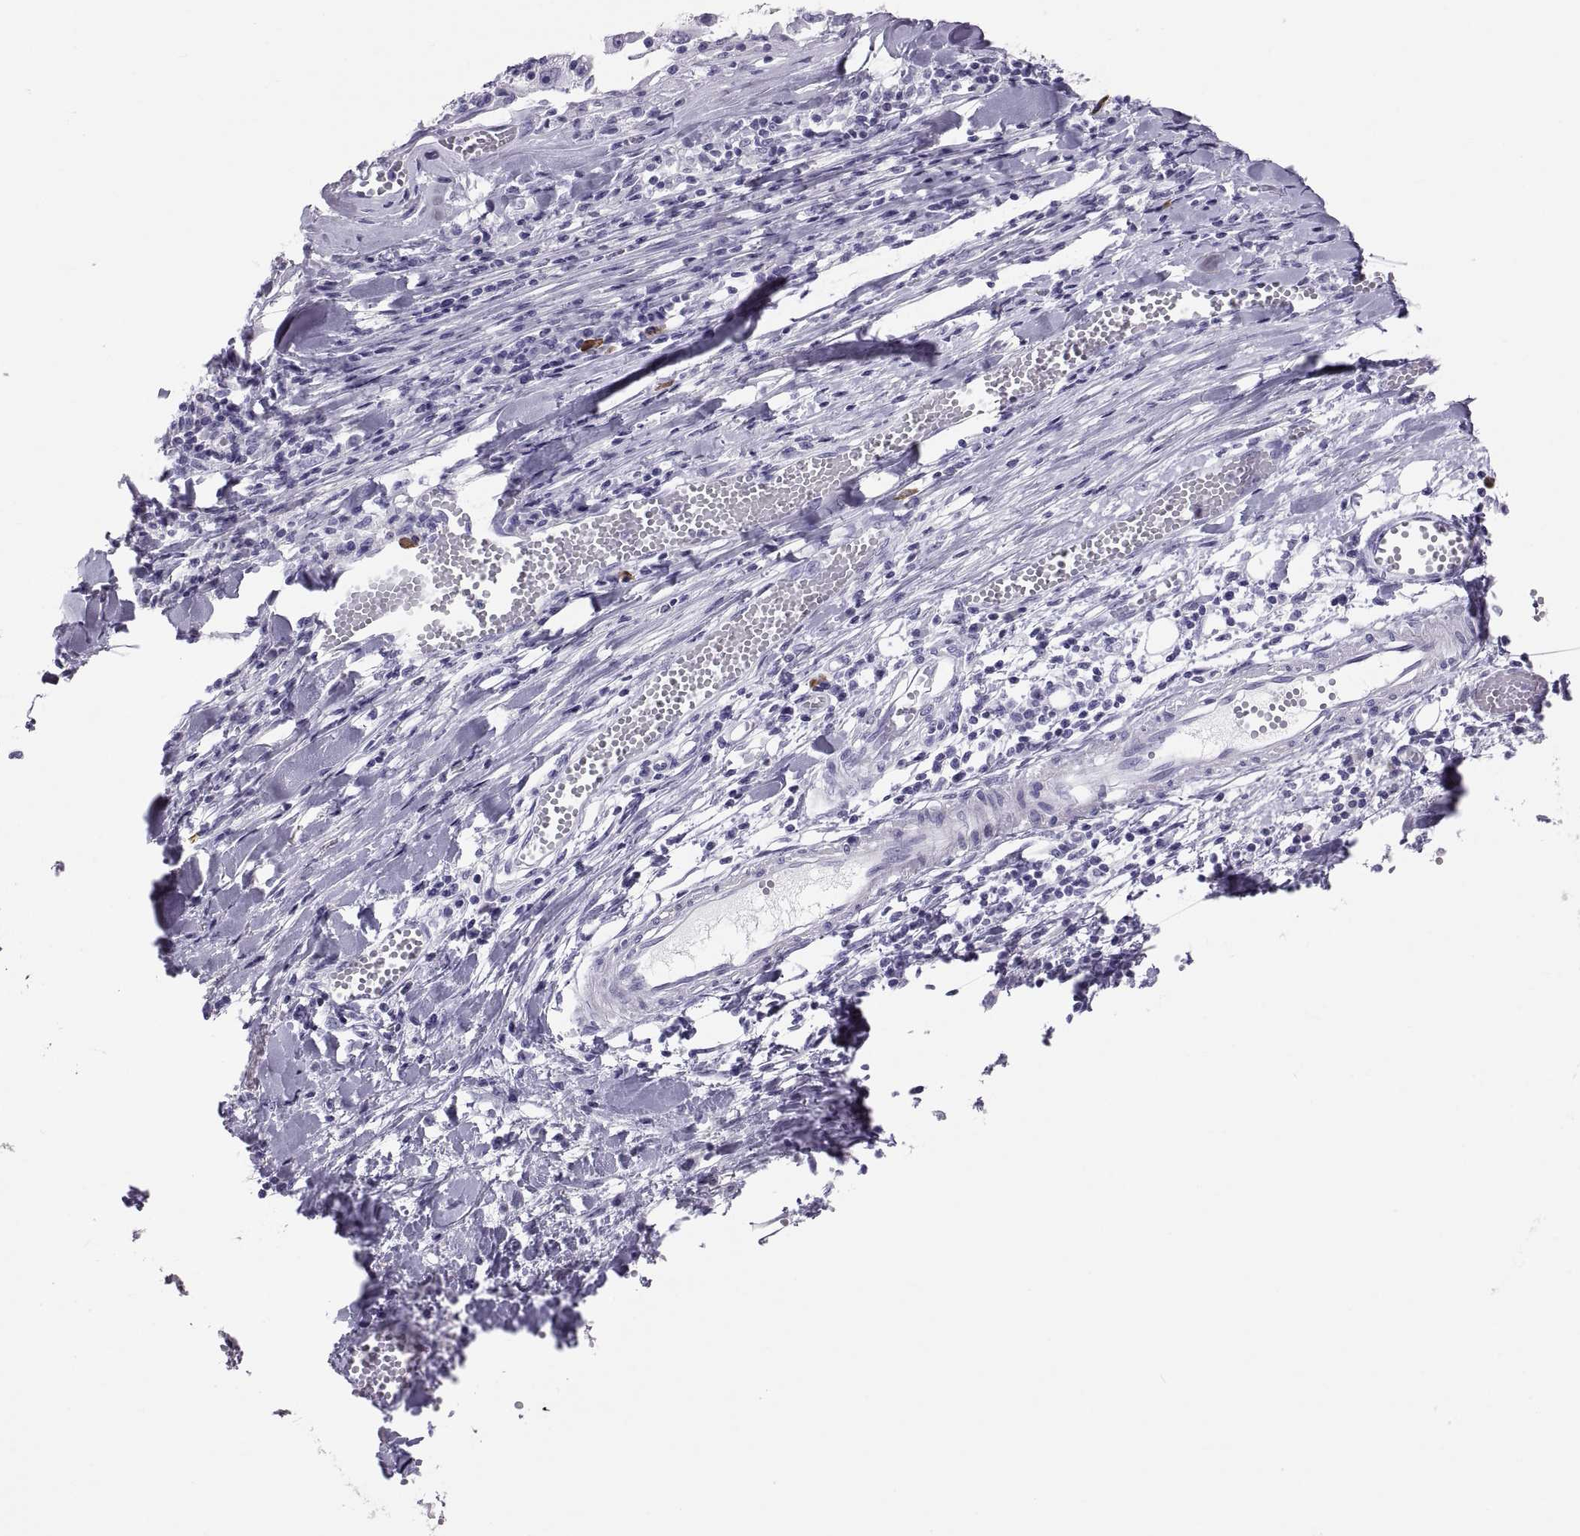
{"staining": {"intensity": "negative", "quantity": "none", "location": "none"}, "tissue": "melanoma", "cell_type": "Tumor cells", "image_type": "cancer", "snomed": [{"axis": "morphology", "description": "Malignant melanoma, Metastatic site"}, {"axis": "topography", "description": "Lymph node"}], "caption": "Protein analysis of melanoma exhibits no significant staining in tumor cells.", "gene": "CT47A10", "patient": {"sex": "male", "age": 50}}